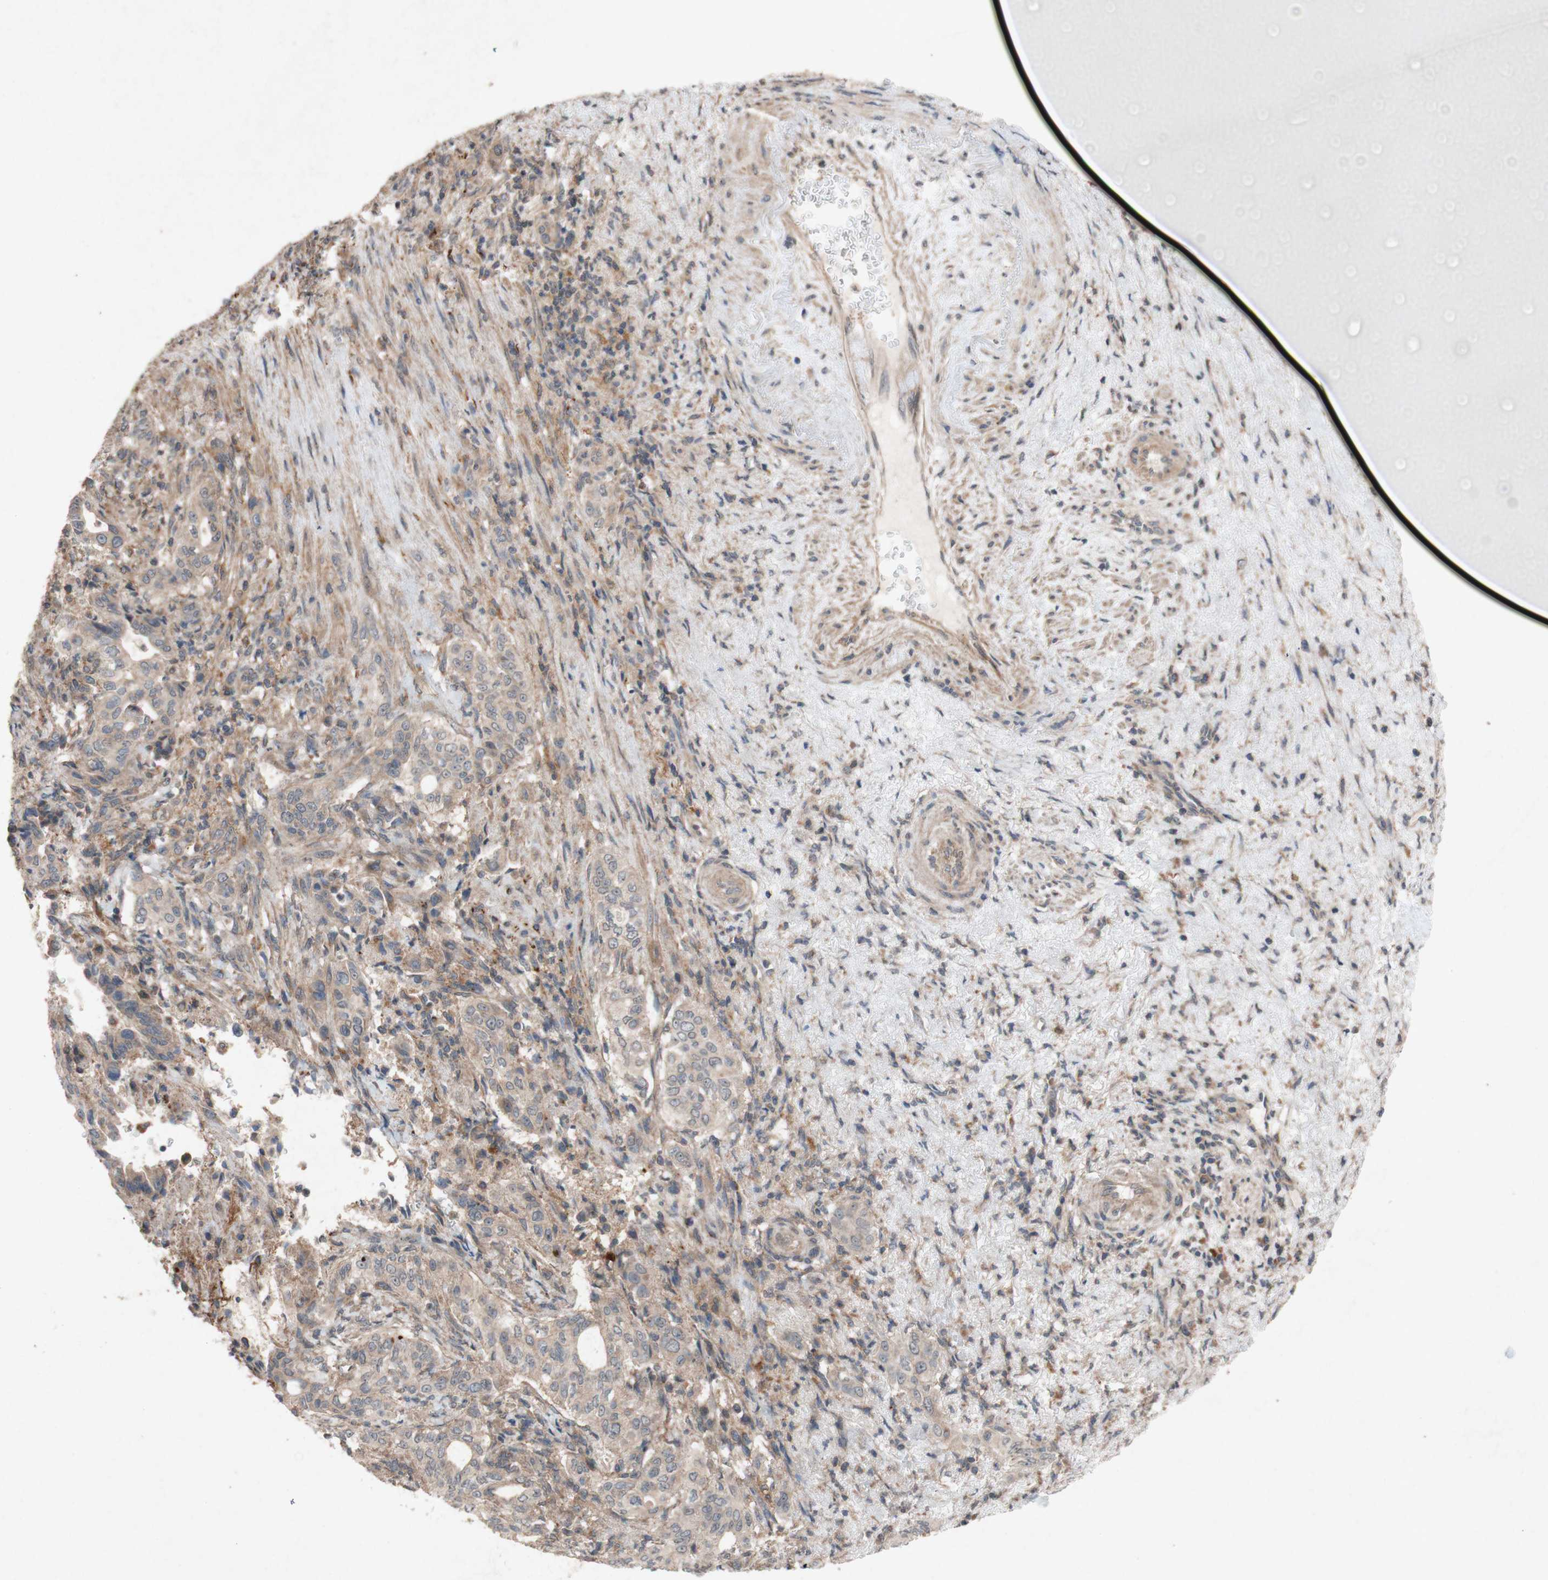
{"staining": {"intensity": "weak", "quantity": "25%-75%", "location": "cytoplasmic/membranous"}, "tissue": "liver cancer", "cell_type": "Tumor cells", "image_type": "cancer", "snomed": [{"axis": "morphology", "description": "Cholangiocarcinoma"}, {"axis": "topography", "description": "Liver"}], "caption": "Brown immunohistochemical staining in human cholangiocarcinoma (liver) reveals weak cytoplasmic/membranous staining in approximately 25%-75% of tumor cells.", "gene": "ATP6V1F", "patient": {"sex": "female", "age": 67}}